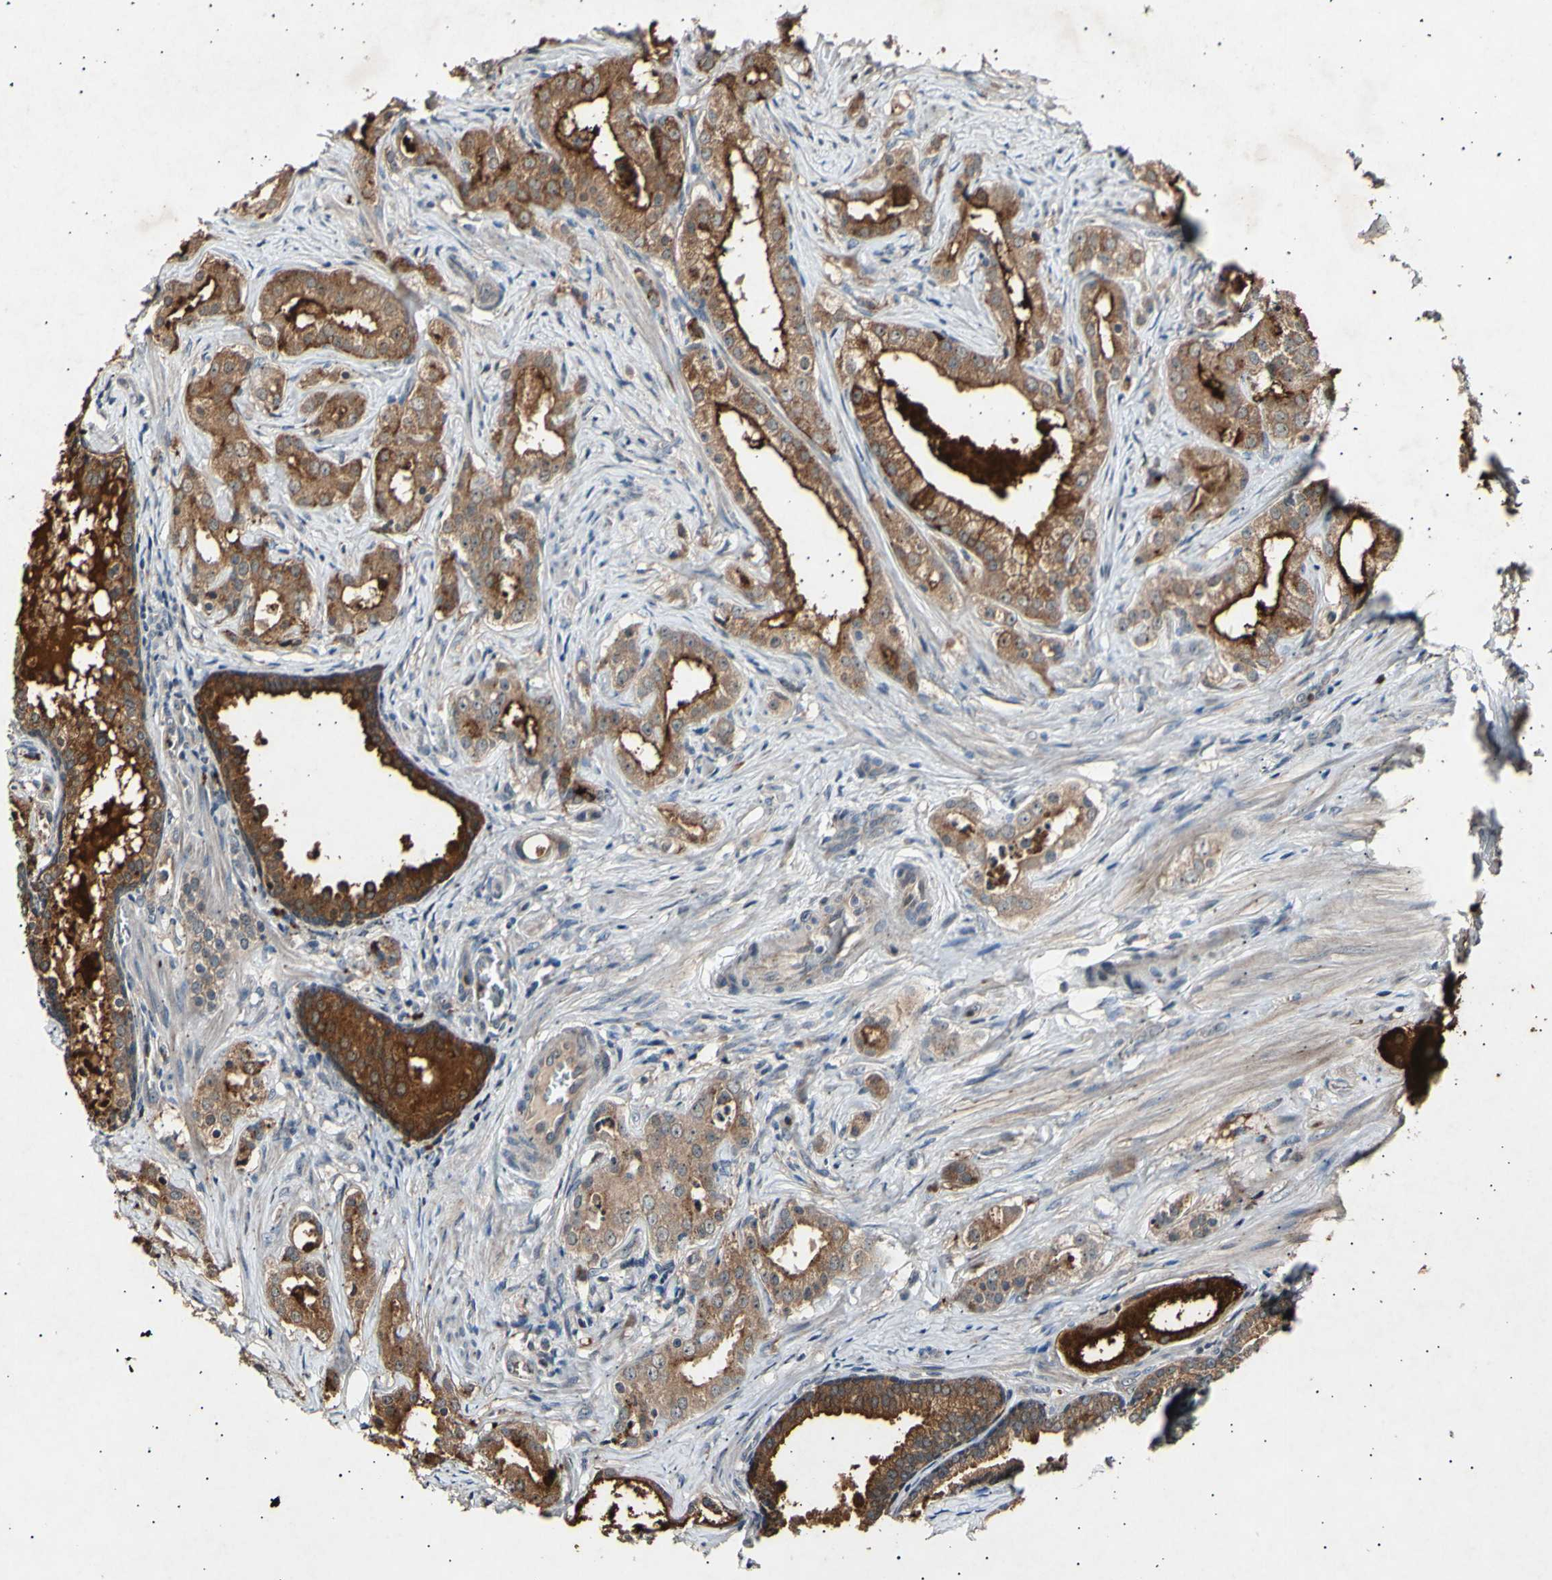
{"staining": {"intensity": "strong", "quantity": ">75%", "location": "cytoplasmic/membranous"}, "tissue": "prostate cancer", "cell_type": "Tumor cells", "image_type": "cancer", "snomed": [{"axis": "morphology", "description": "Adenocarcinoma, Low grade"}, {"axis": "topography", "description": "Prostate"}], "caption": "Prostate adenocarcinoma (low-grade) was stained to show a protein in brown. There is high levels of strong cytoplasmic/membranous staining in about >75% of tumor cells.", "gene": "ADCY3", "patient": {"sex": "male", "age": 59}}